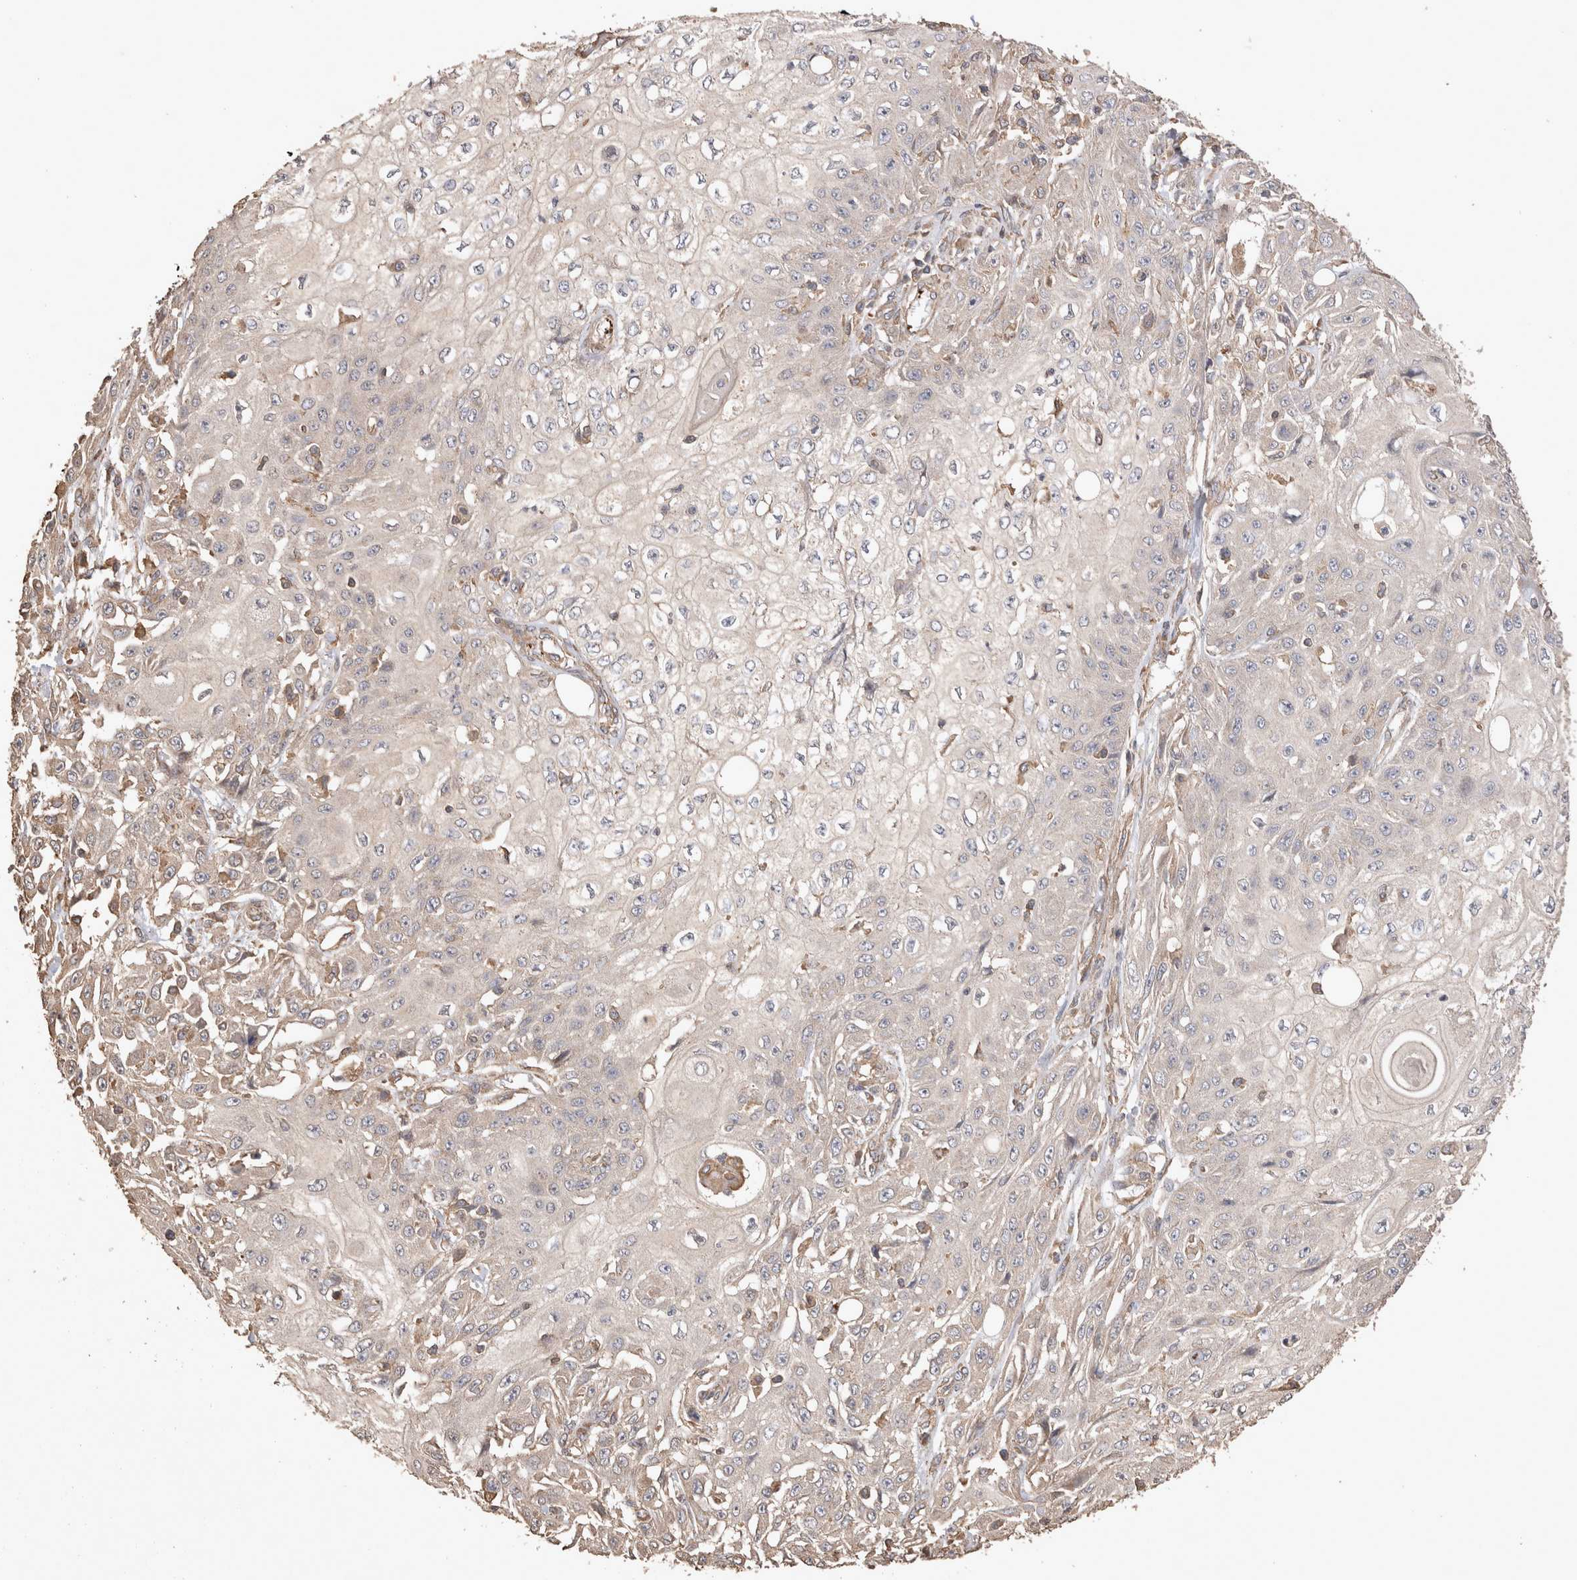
{"staining": {"intensity": "negative", "quantity": "none", "location": "none"}, "tissue": "skin cancer", "cell_type": "Tumor cells", "image_type": "cancer", "snomed": [{"axis": "morphology", "description": "Squamous cell carcinoma, NOS"}, {"axis": "morphology", "description": "Squamous cell carcinoma, metastatic, NOS"}, {"axis": "topography", "description": "Skin"}, {"axis": "topography", "description": "Lymph node"}], "caption": "A high-resolution histopathology image shows immunohistochemistry (IHC) staining of skin cancer (squamous cell carcinoma), which demonstrates no significant staining in tumor cells.", "gene": "SNX31", "patient": {"sex": "male", "age": 75}}